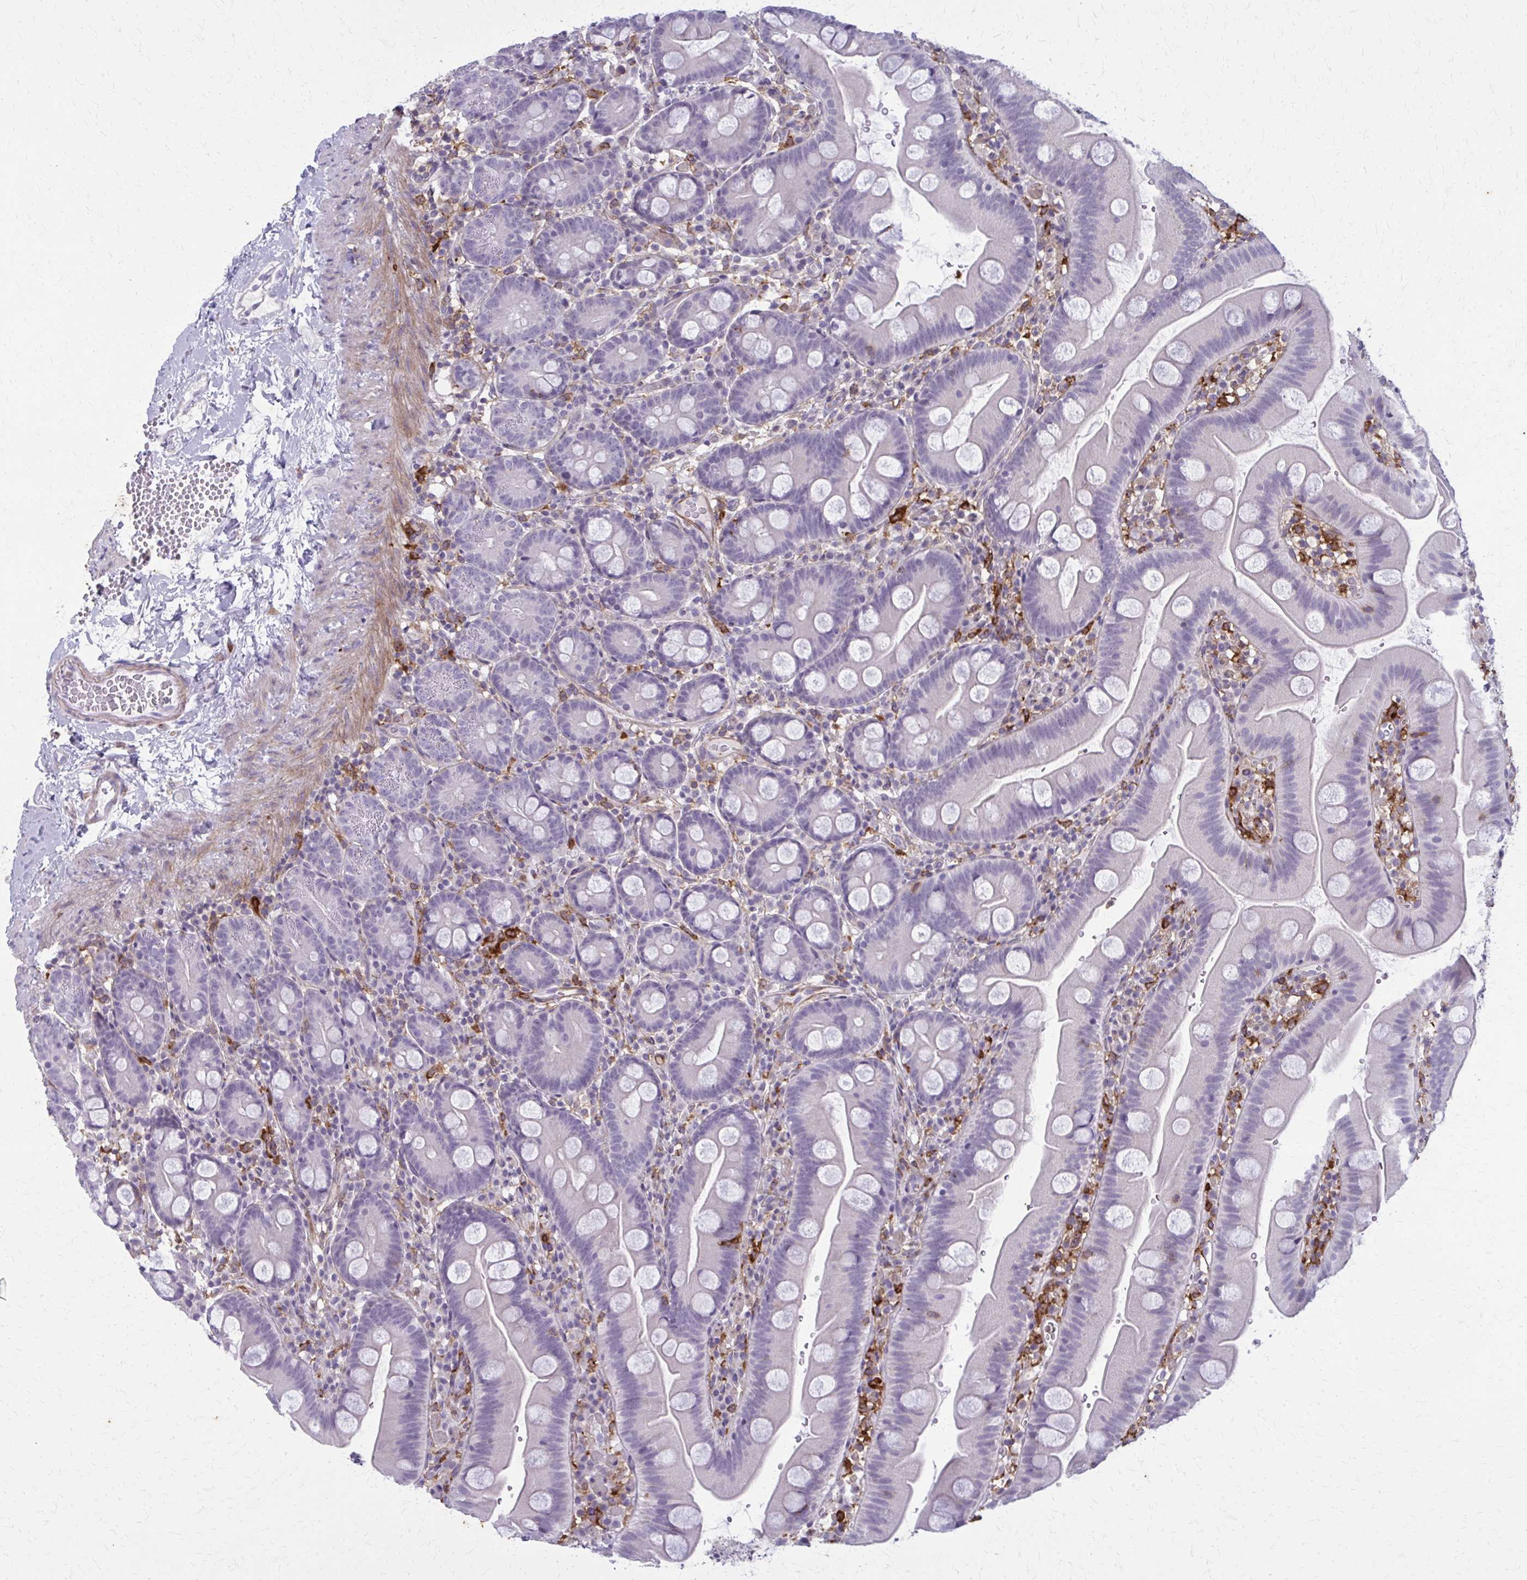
{"staining": {"intensity": "negative", "quantity": "none", "location": "none"}, "tissue": "small intestine", "cell_type": "Glandular cells", "image_type": "normal", "snomed": [{"axis": "morphology", "description": "Normal tissue, NOS"}, {"axis": "topography", "description": "Small intestine"}], "caption": "Immunohistochemistry photomicrograph of benign human small intestine stained for a protein (brown), which displays no staining in glandular cells. (DAB (3,3'-diaminobenzidine) immunohistochemistry visualized using brightfield microscopy, high magnification).", "gene": "CARD9", "patient": {"sex": "female", "age": 68}}